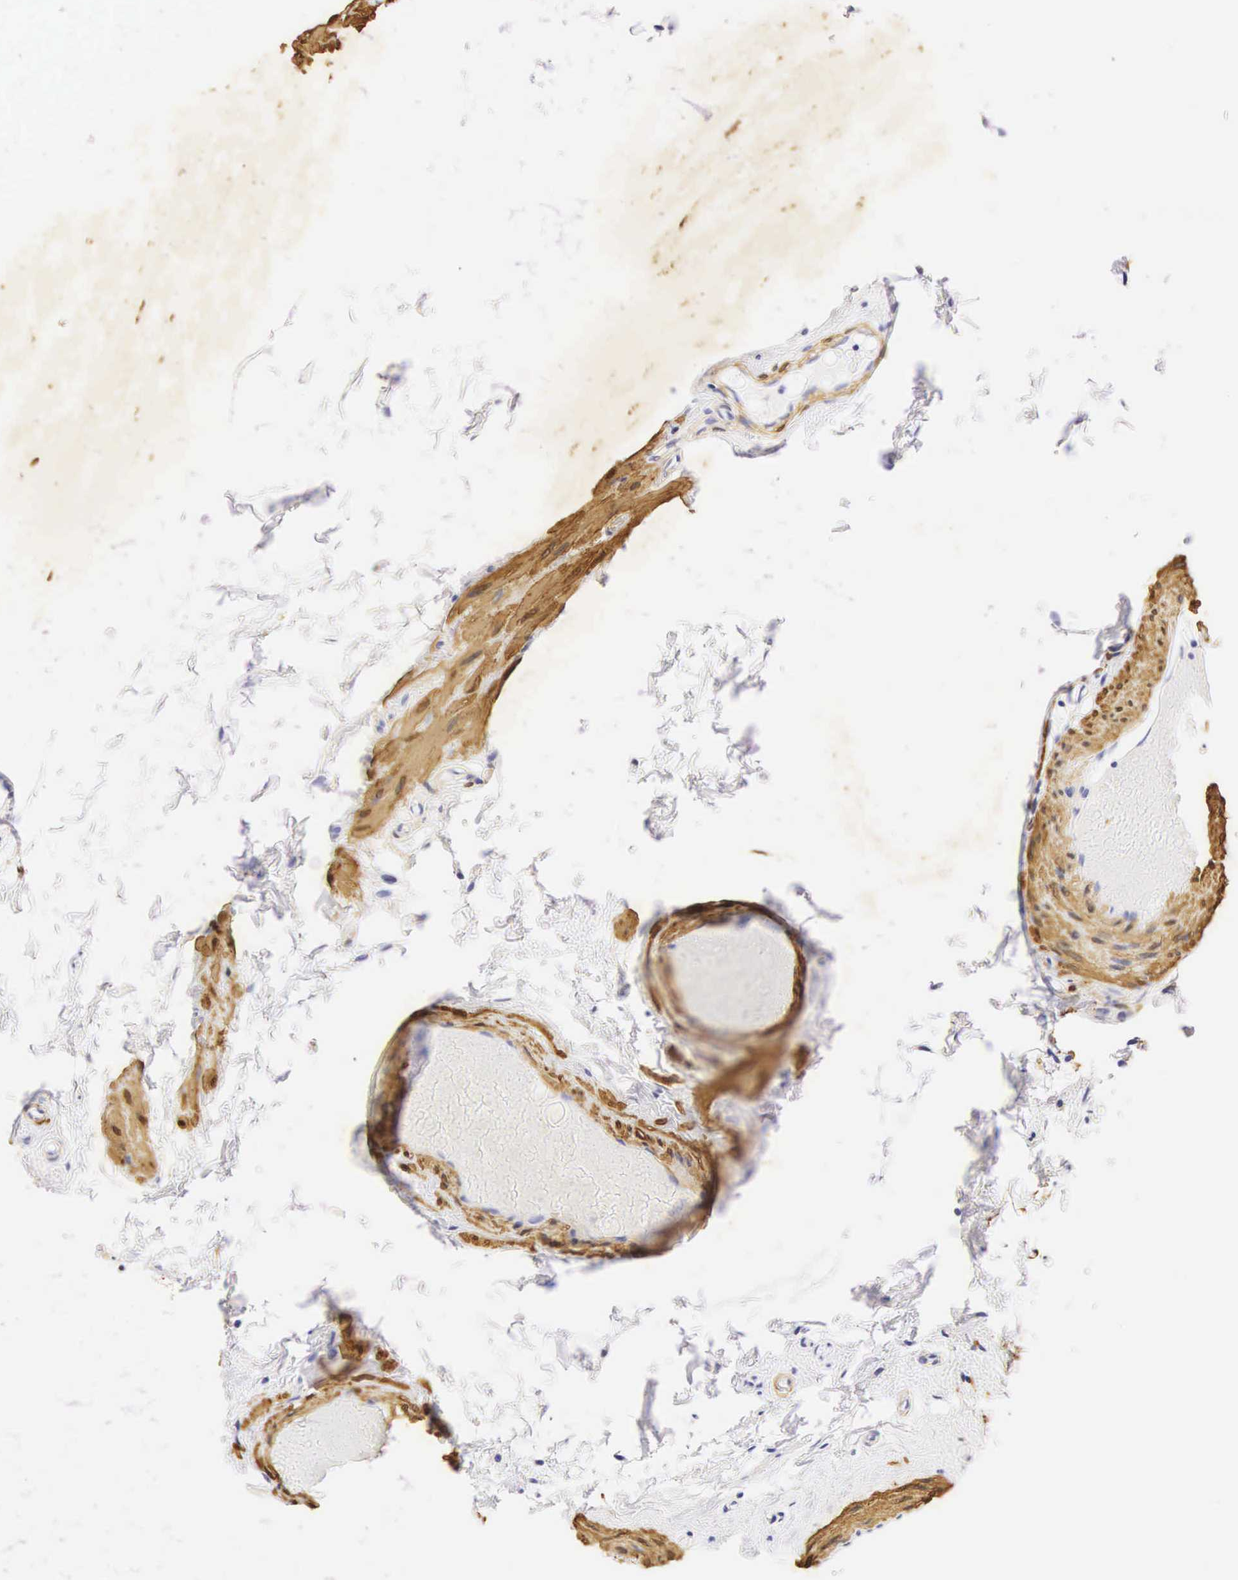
{"staining": {"intensity": "negative", "quantity": "none", "location": "none"}, "tissue": "epididymis", "cell_type": "Glandular cells", "image_type": "normal", "snomed": [{"axis": "morphology", "description": "Normal tissue, NOS"}, {"axis": "topography", "description": "Epididymis"}], "caption": "This image is of benign epididymis stained with immunohistochemistry (IHC) to label a protein in brown with the nuclei are counter-stained blue. There is no staining in glandular cells. (DAB immunohistochemistry (IHC) visualized using brightfield microscopy, high magnification).", "gene": "CNN1", "patient": {"sex": "male", "age": 52}}